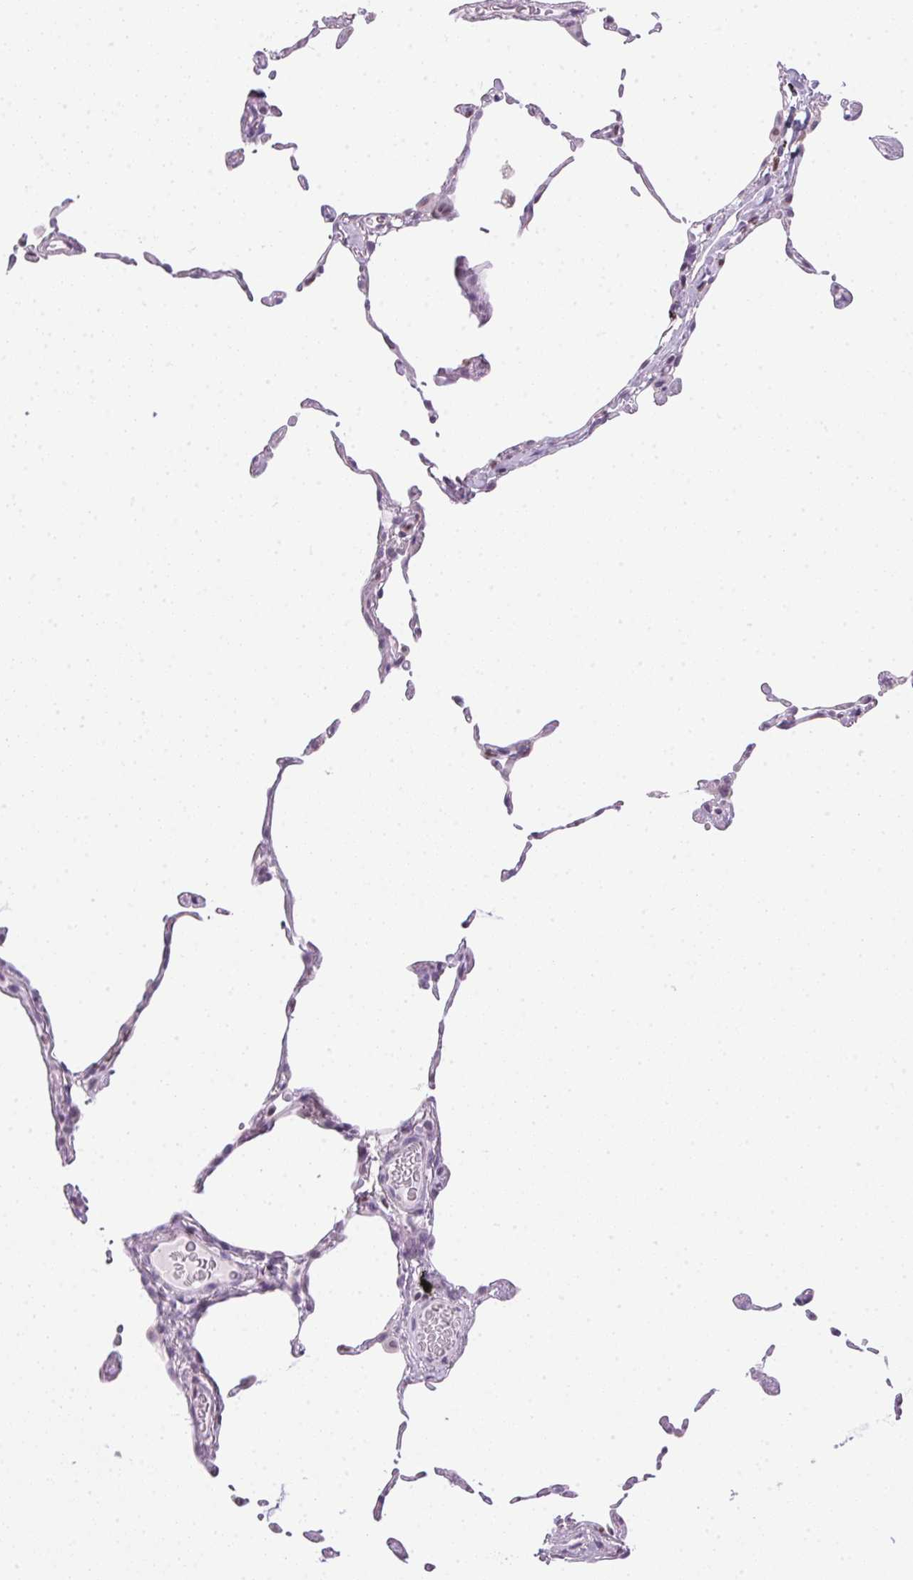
{"staining": {"intensity": "negative", "quantity": "none", "location": "none"}, "tissue": "lung", "cell_type": "Alveolar cells", "image_type": "normal", "snomed": [{"axis": "morphology", "description": "Normal tissue, NOS"}, {"axis": "topography", "description": "Lung"}], "caption": "Lung was stained to show a protein in brown. There is no significant expression in alveolar cells. The staining was performed using DAB to visualize the protein expression in brown, while the nuclei were stained in blue with hematoxylin (Magnification: 20x).", "gene": "PRL", "patient": {"sex": "female", "age": 57}}